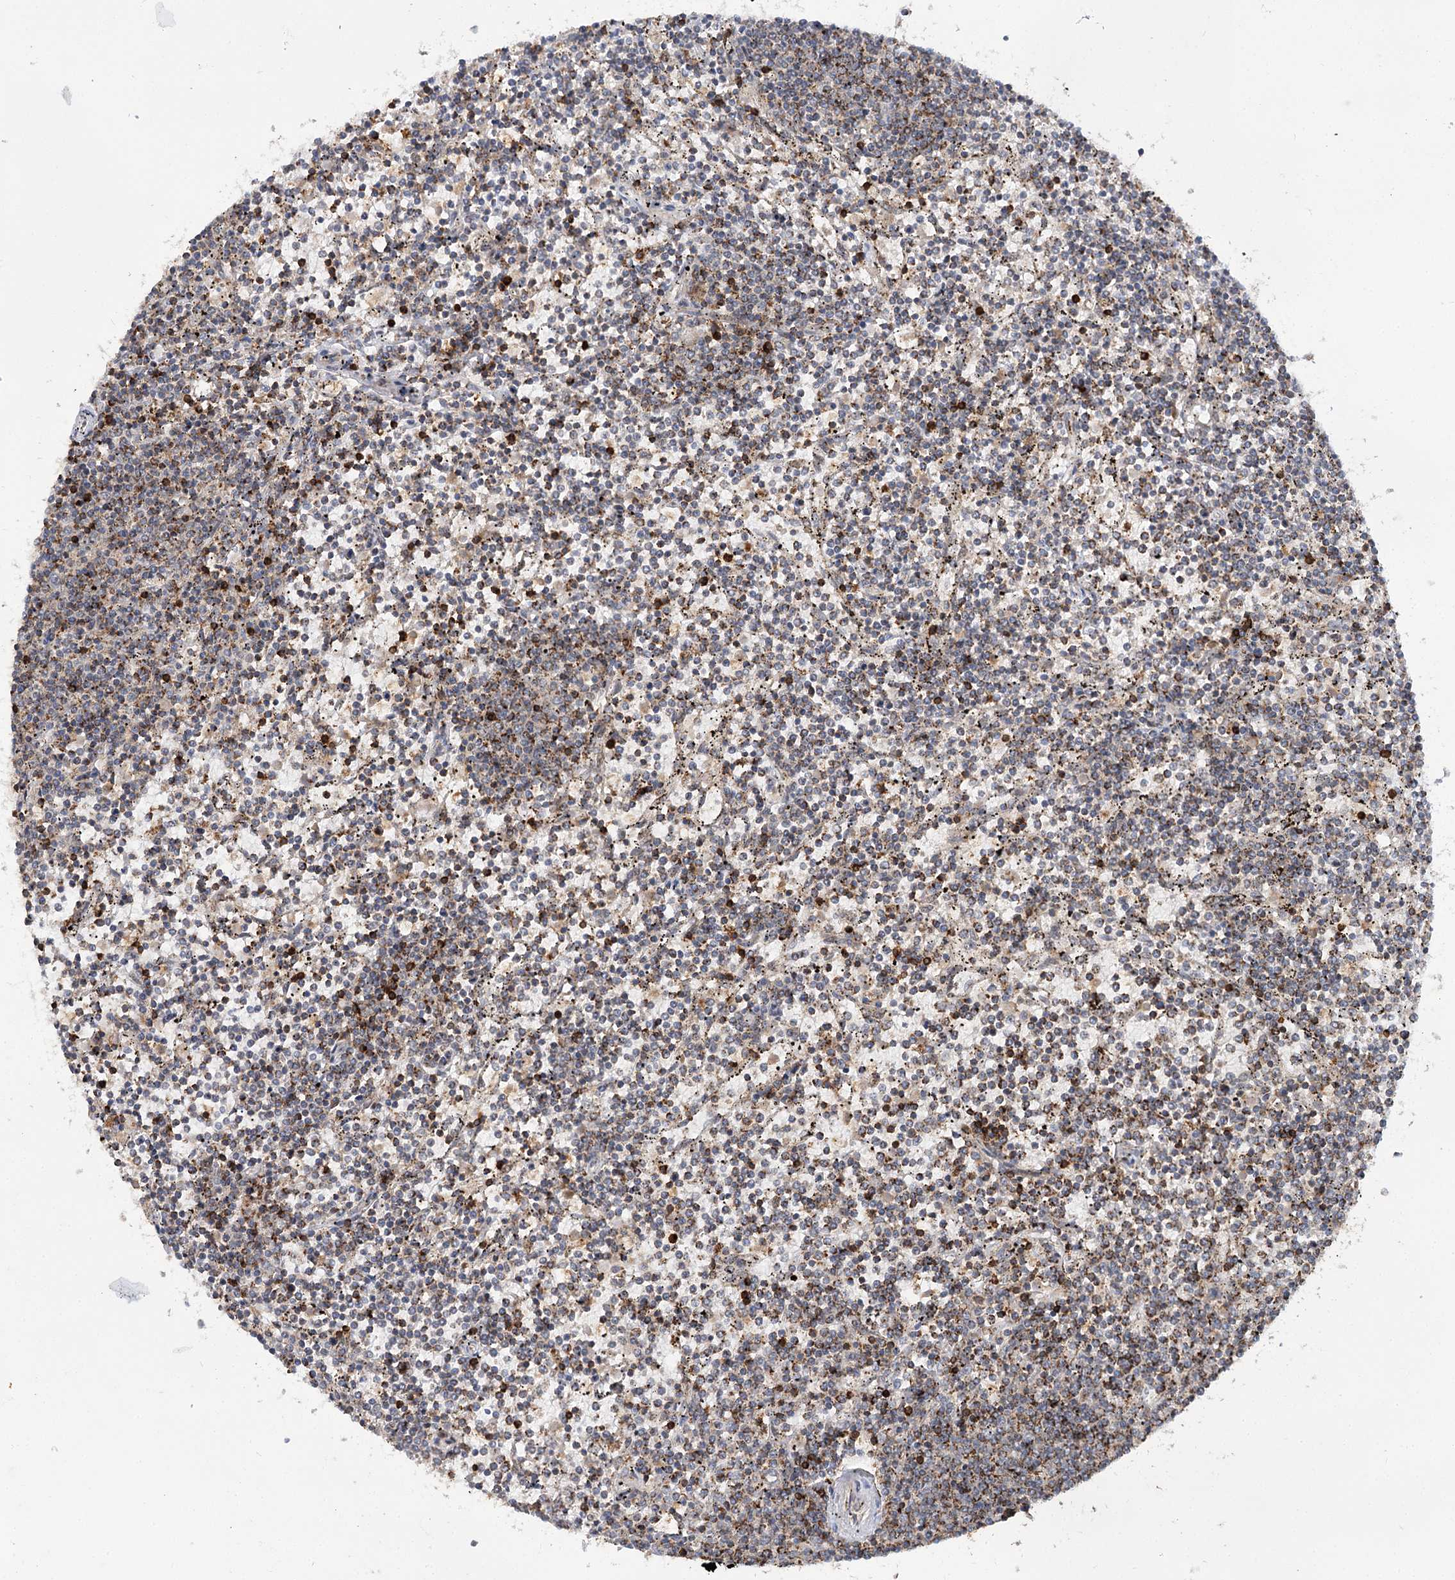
{"staining": {"intensity": "moderate", "quantity": "<25%", "location": "cytoplasmic/membranous"}, "tissue": "lymphoma", "cell_type": "Tumor cells", "image_type": "cancer", "snomed": [{"axis": "morphology", "description": "Malignant lymphoma, non-Hodgkin's type, Low grade"}, {"axis": "topography", "description": "Spleen"}], "caption": "Low-grade malignant lymphoma, non-Hodgkin's type stained for a protein (brown) displays moderate cytoplasmic/membranous positive expression in approximately <25% of tumor cells.", "gene": "ZNRF3", "patient": {"sex": "female", "age": 50}}